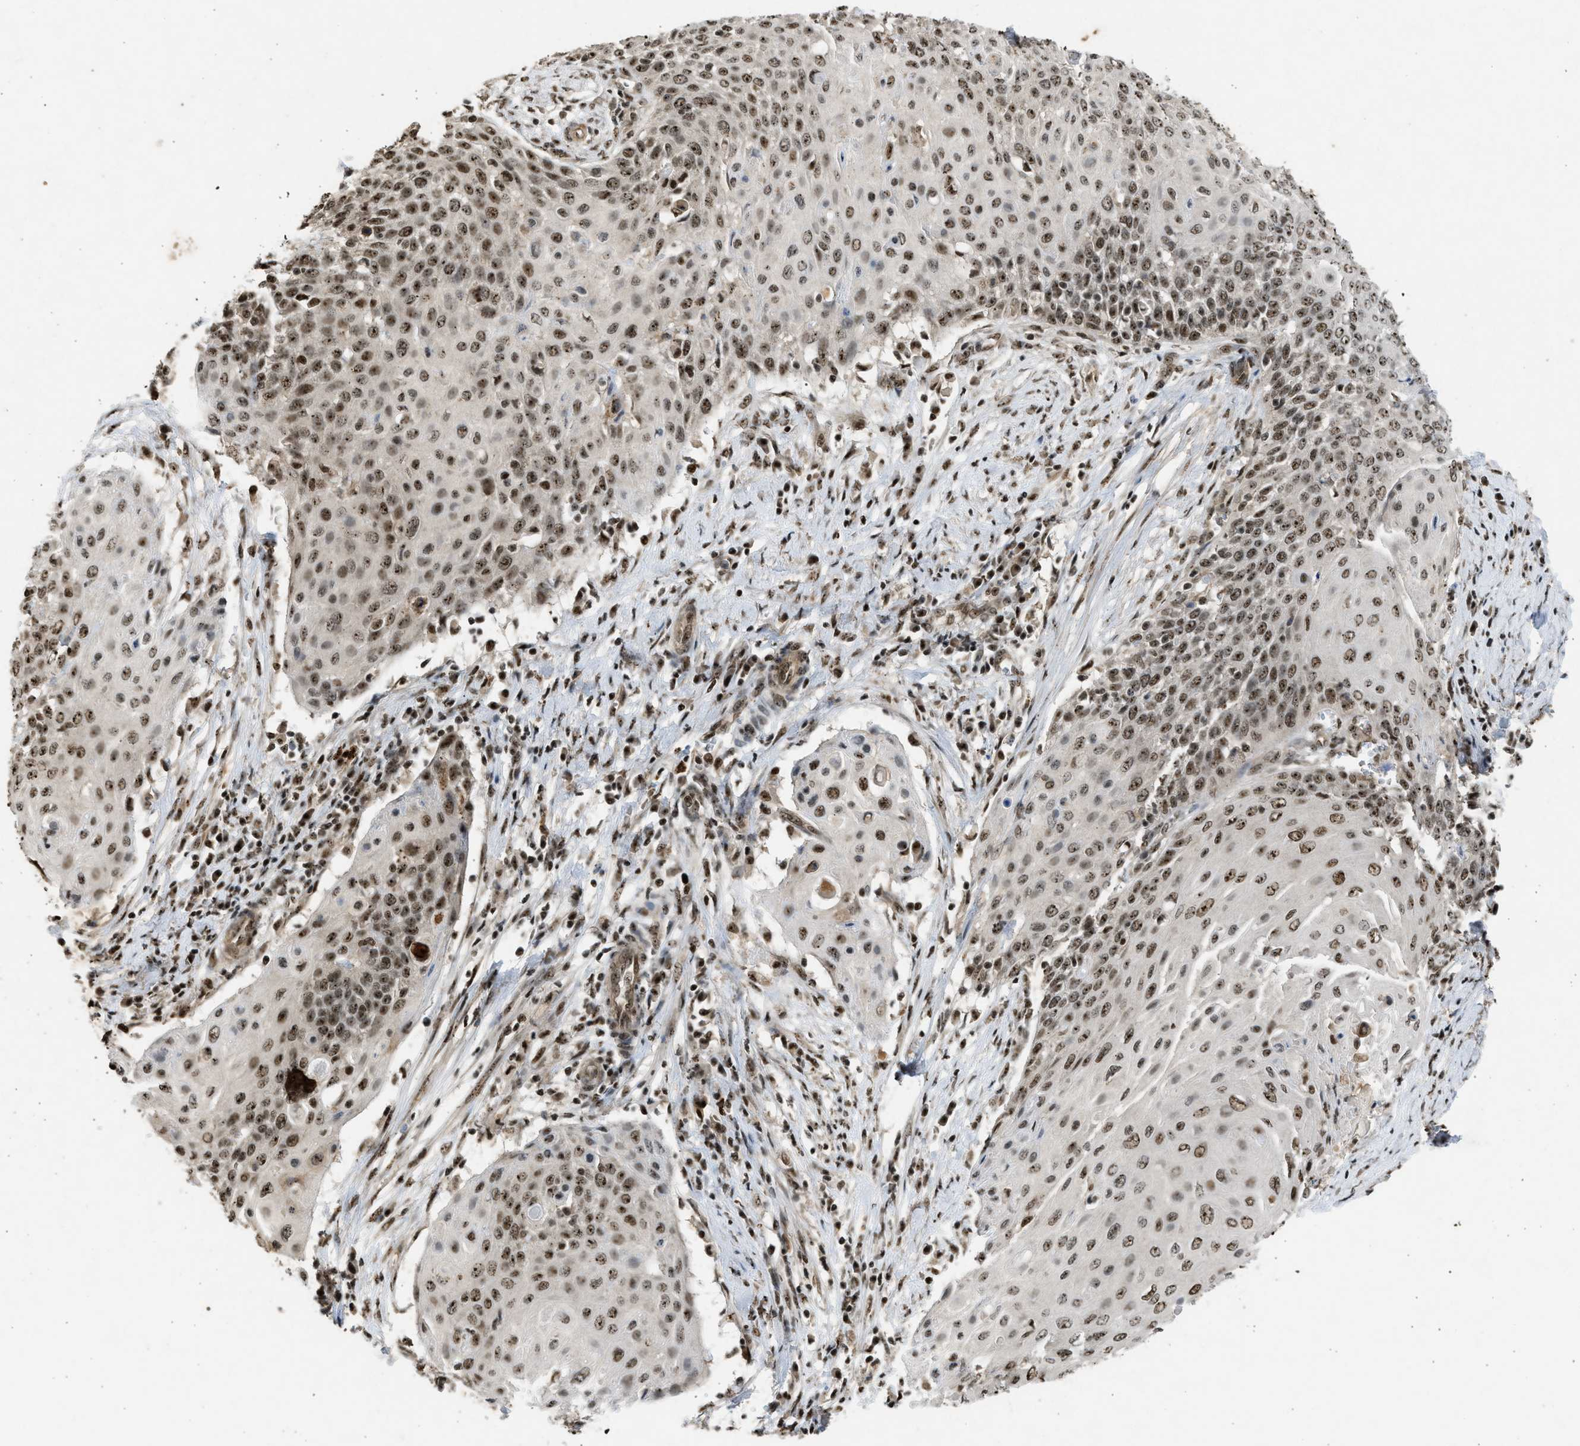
{"staining": {"intensity": "moderate", "quantity": ">75%", "location": "nuclear"}, "tissue": "cervical cancer", "cell_type": "Tumor cells", "image_type": "cancer", "snomed": [{"axis": "morphology", "description": "Squamous cell carcinoma, NOS"}, {"axis": "topography", "description": "Cervix"}], "caption": "Cervical cancer (squamous cell carcinoma) tissue displays moderate nuclear positivity in about >75% of tumor cells", "gene": "TFDP2", "patient": {"sex": "female", "age": 39}}